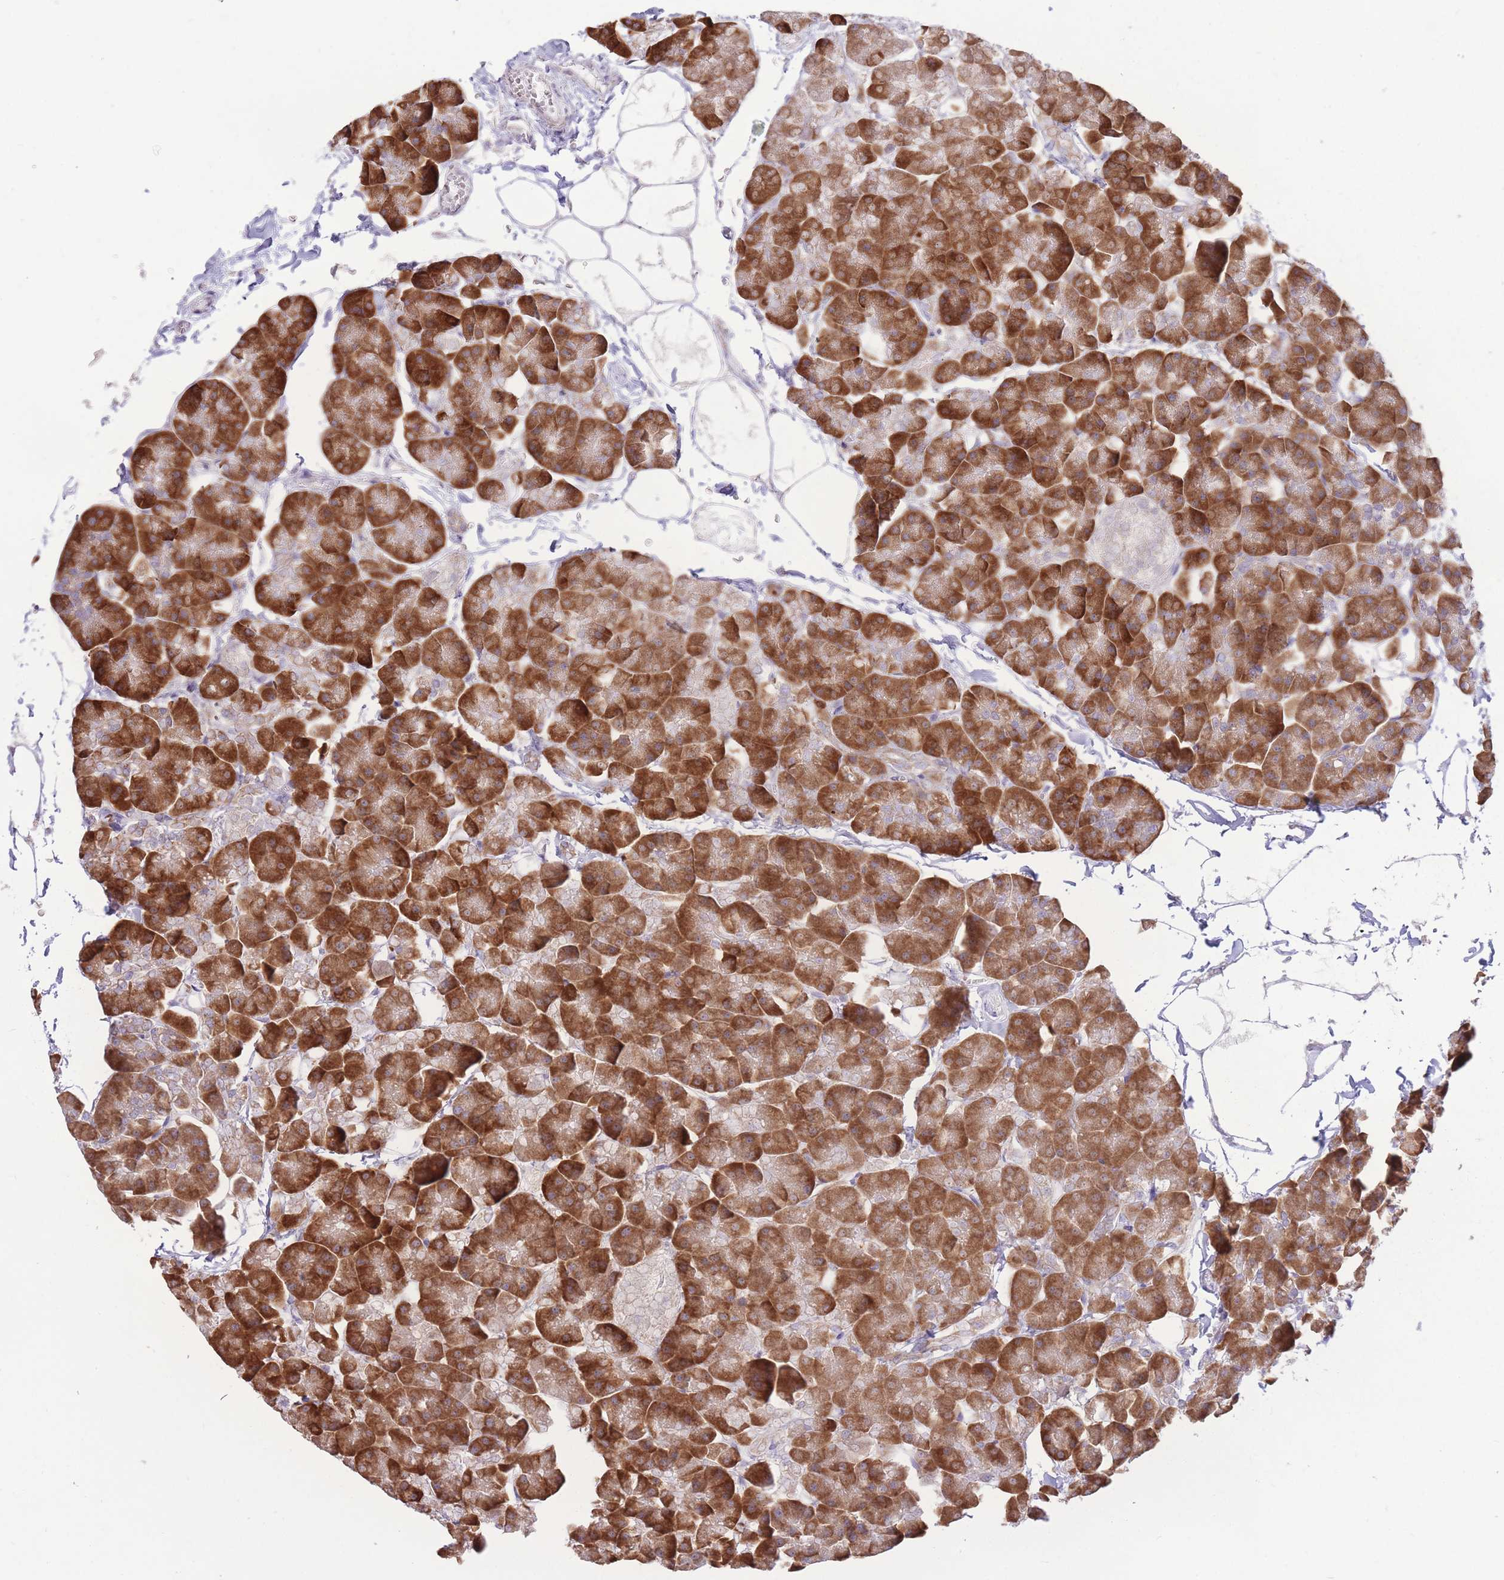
{"staining": {"intensity": "strong", "quantity": ">75%", "location": "cytoplasmic/membranous"}, "tissue": "pancreas", "cell_type": "Exocrine glandular cells", "image_type": "normal", "snomed": [{"axis": "morphology", "description": "Normal tissue, NOS"}, {"axis": "topography", "description": "Pancreas"}], "caption": "A photomicrograph of human pancreas stained for a protein demonstrates strong cytoplasmic/membranous brown staining in exocrine glandular cells.", "gene": "TRAPPC5", "patient": {"sex": "male", "age": 35}}